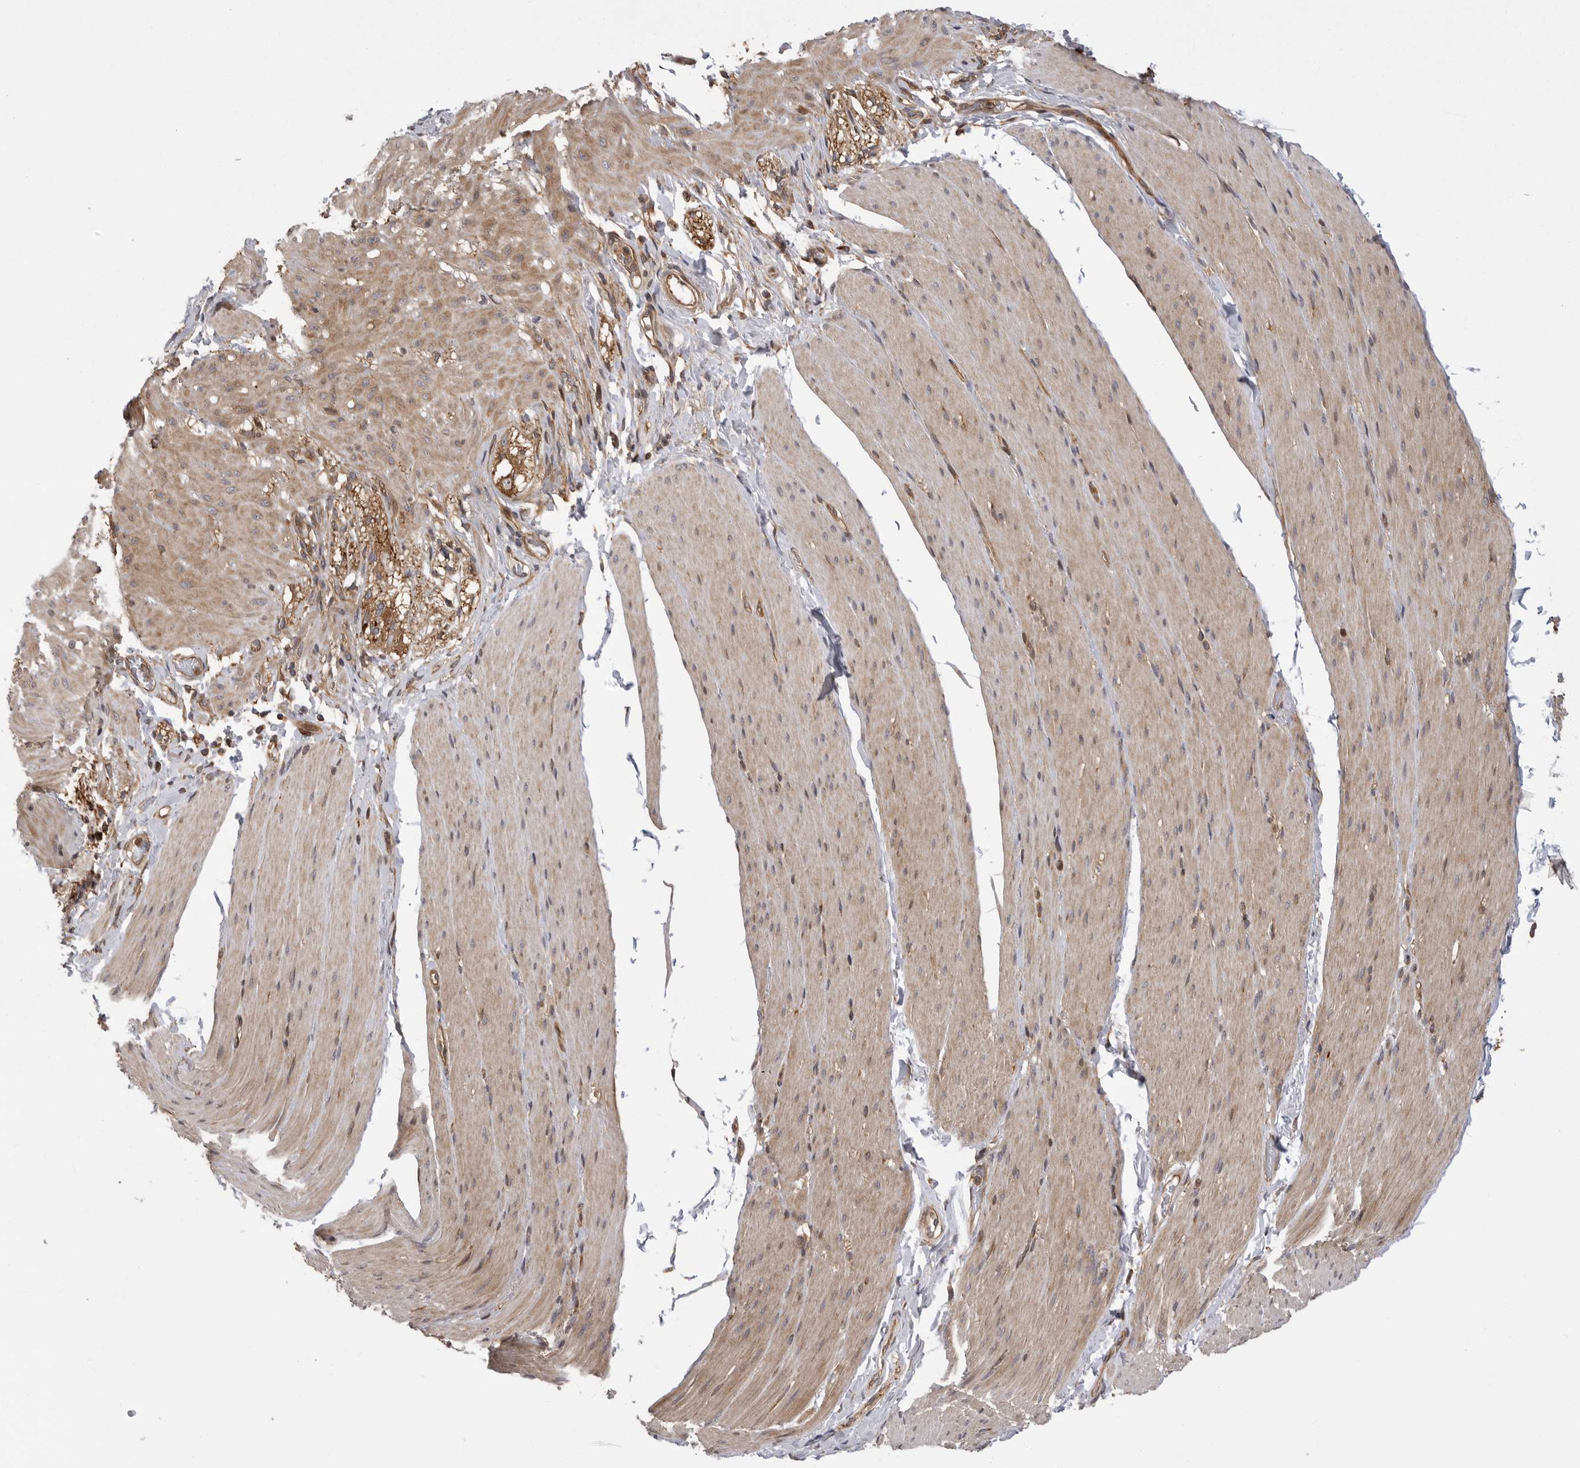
{"staining": {"intensity": "weak", "quantity": ">75%", "location": "cytoplasmic/membranous"}, "tissue": "smooth muscle", "cell_type": "Smooth muscle cells", "image_type": "normal", "snomed": [{"axis": "morphology", "description": "Normal tissue, NOS"}, {"axis": "topography", "description": "Smooth muscle"}, {"axis": "topography", "description": "Small intestine"}], "caption": "IHC micrograph of normal smooth muscle stained for a protein (brown), which exhibits low levels of weak cytoplasmic/membranous positivity in approximately >75% of smooth muscle cells.", "gene": "OXR1", "patient": {"sex": "female", "age": 84}}